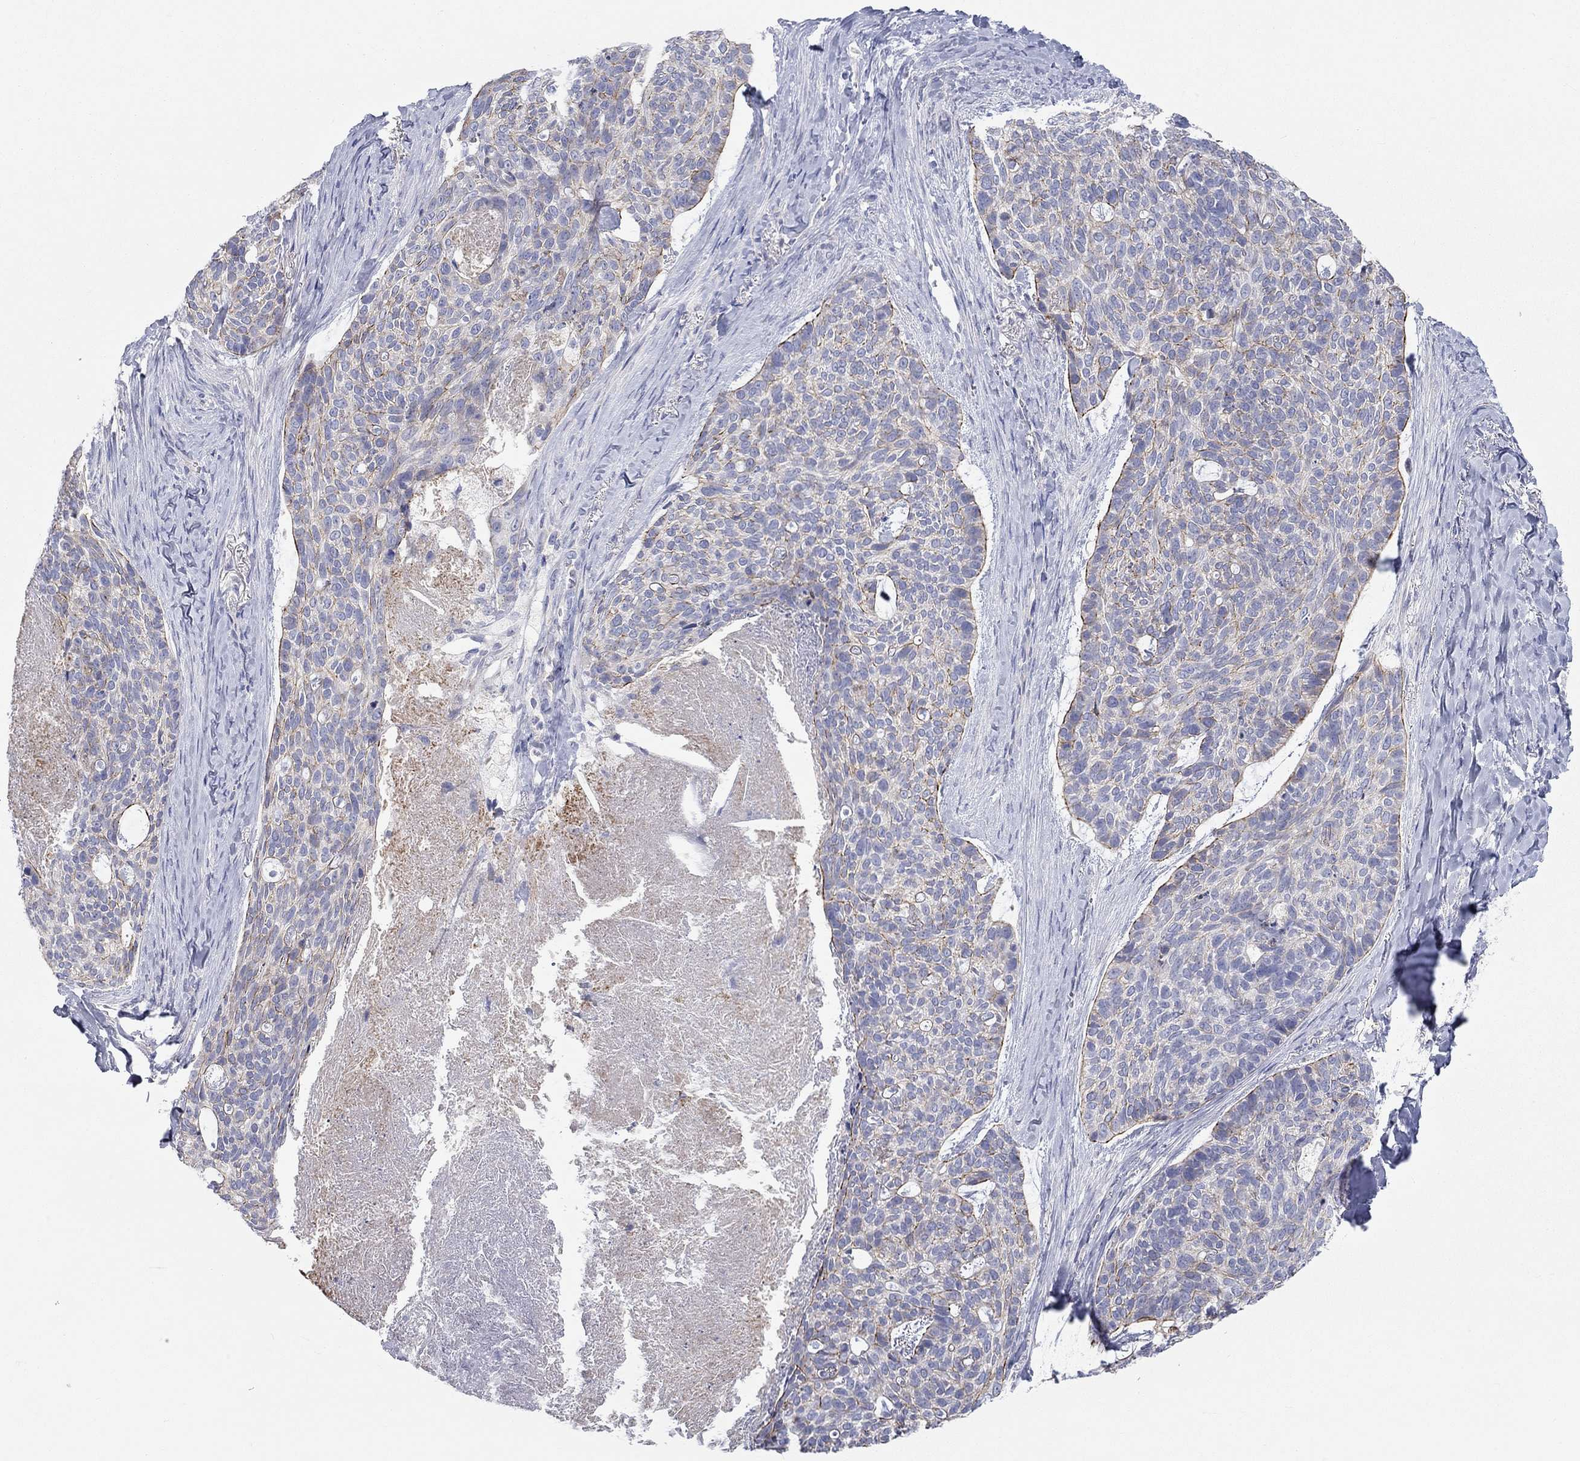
{"staining": {"intensity": "negative", "quantity": "none", "location": "none"}, "tissue": "skin cancer", "cell_type": "Tumor cells", "image_type": "cancer", "snomed": [{"axis": "morphology", "description": "Basal cell carcinoma"}, {"axis": "topography", "description": "Skin"}], "caption": "This is an immunohistochemistry (IHC) image of basal cell carcinoma (skin). There is no staining in tumor cells.", "gene": "RCAN1", "patient": {"sex": "female", "age": 69}}